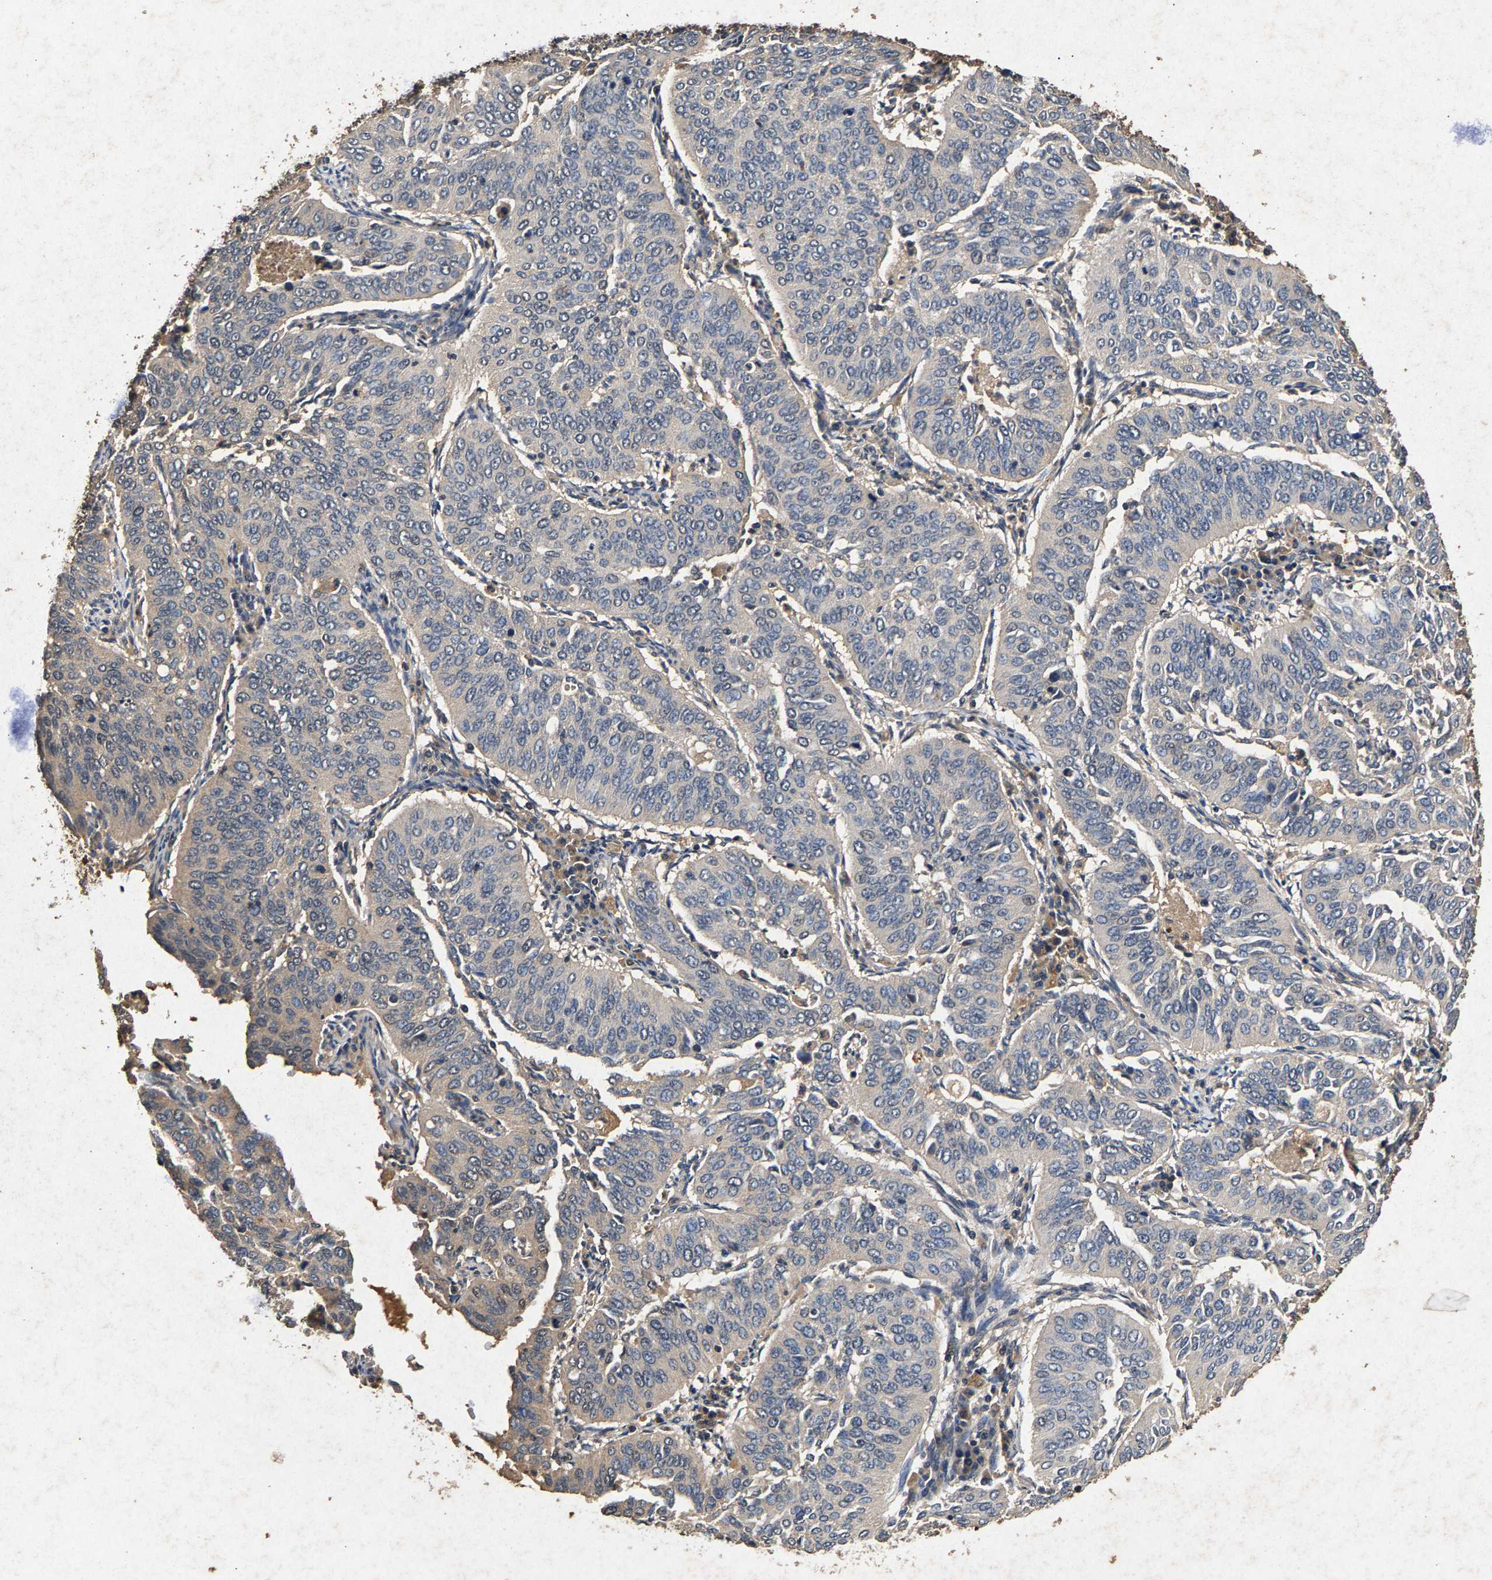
{"staining": {"intensity": "weak", "quantity": "<25%", "location": "cytoplasmic/membranous"}, "tissue": "cervical cancer", "cell_type": "Tumor cells", "image_type": "cancer", "snomed": [{"axis": "morphology", "description": "Normal tissue, NOS"}, {"axis": "morphology", "description": "Squamous cell carcinoma, NOS"}, {"axis": "topography", "description": "Cervix"}], "caption": "Protein analysis of cervical squamous cell carcinoma displays no significant staining in tumor cells.", "gene": "PPP1CC", "patient": {"sex": "female", "age": 39}}